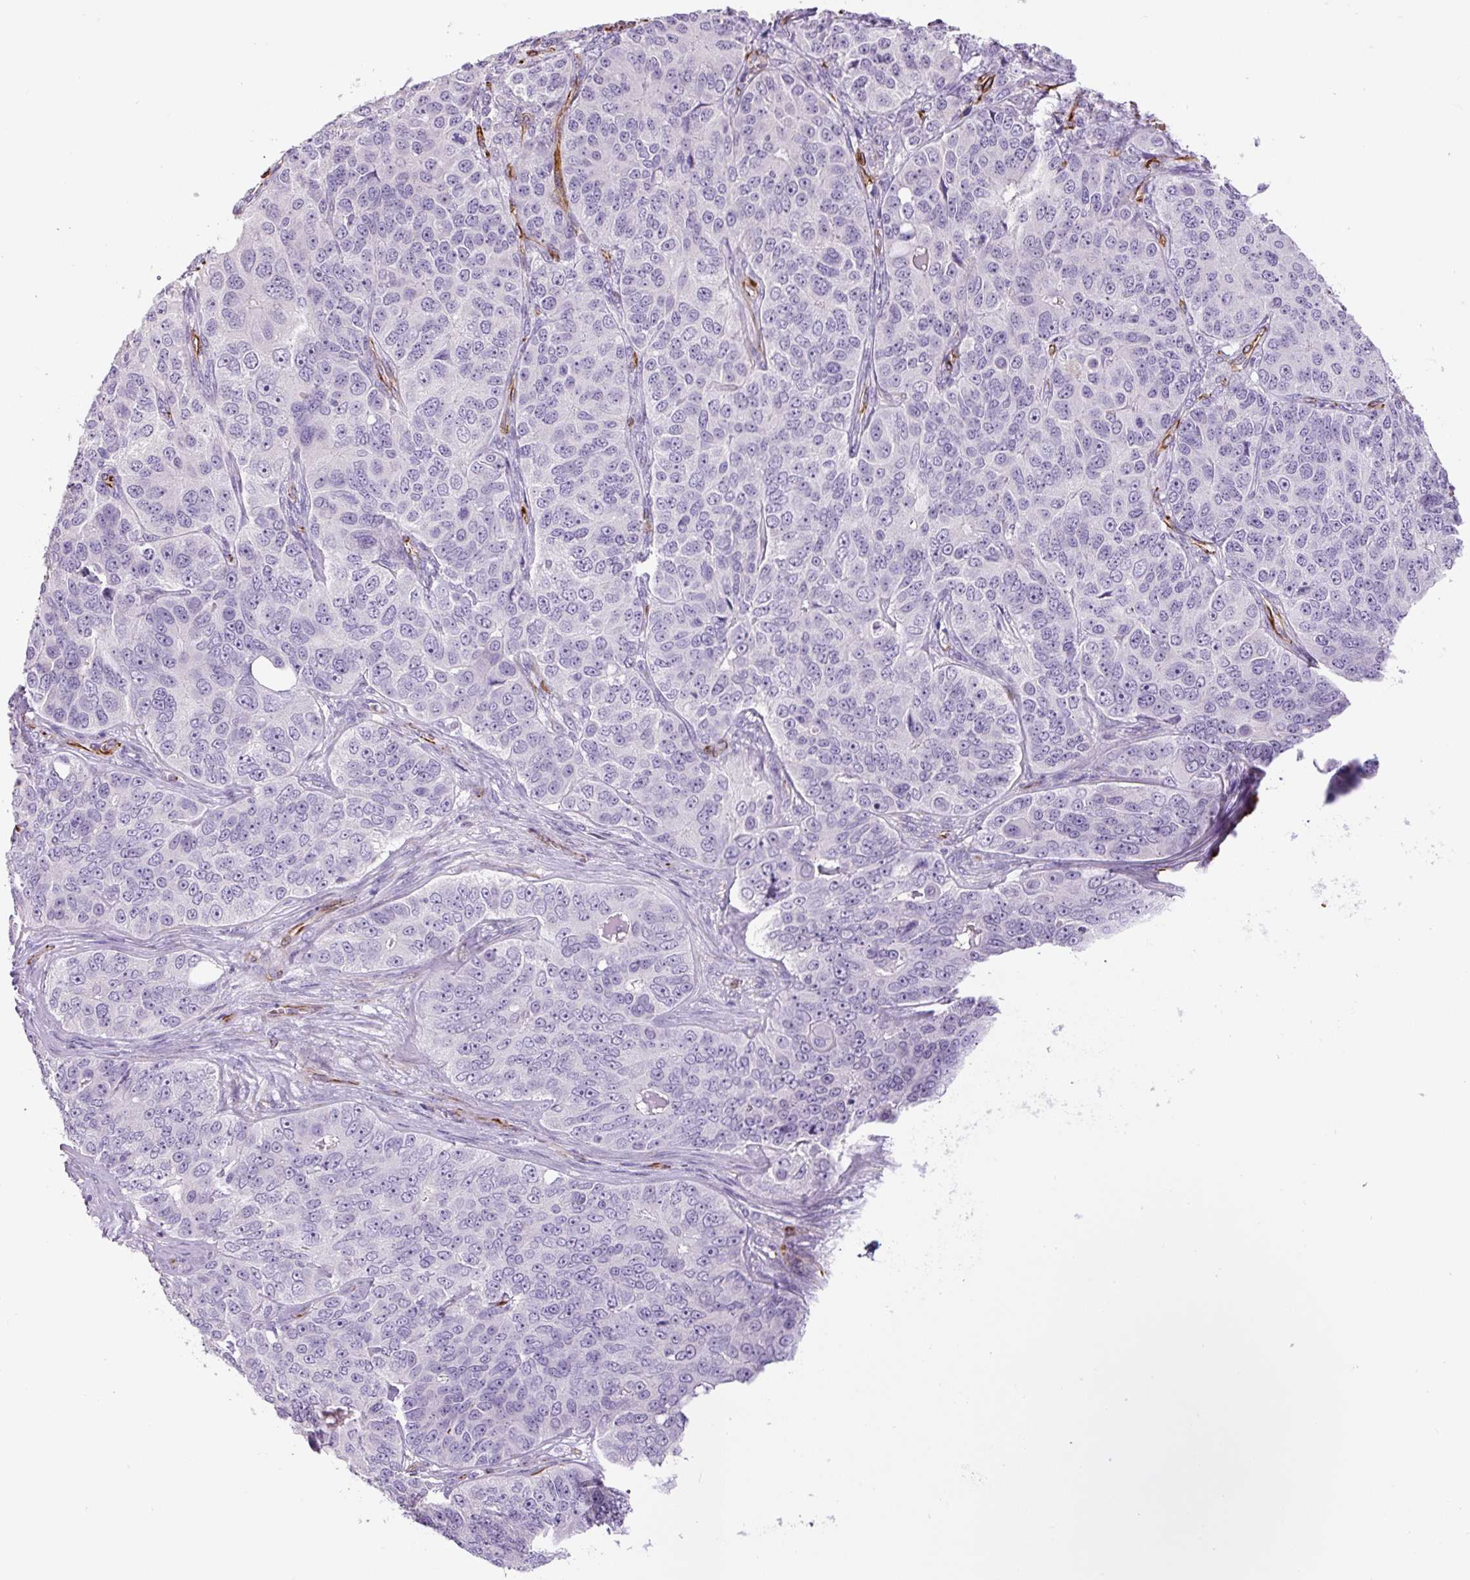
{"staining": {"intensity": "negative", "quantity": "none", "location": "none"}, "tissue": "ovarian cancer", "cell_type": "Tumor cells", "image_type": "cancer", "snomed": [{"axis": "morphology", "description": "Carcinoma, endometroid"}, {"axis": "topography", "description": "Ovary"}], "caption": "An image of human endometroid carcinoma (ovarian) is negative for staining in tumor cells. The staining is performed using DAB (3,3'-diaminobenzidine) brown chromogen with nuclei counter-stained in using hematoxylin.", "gene": "NES", "patient": {"sex": "female", "age": 51}}